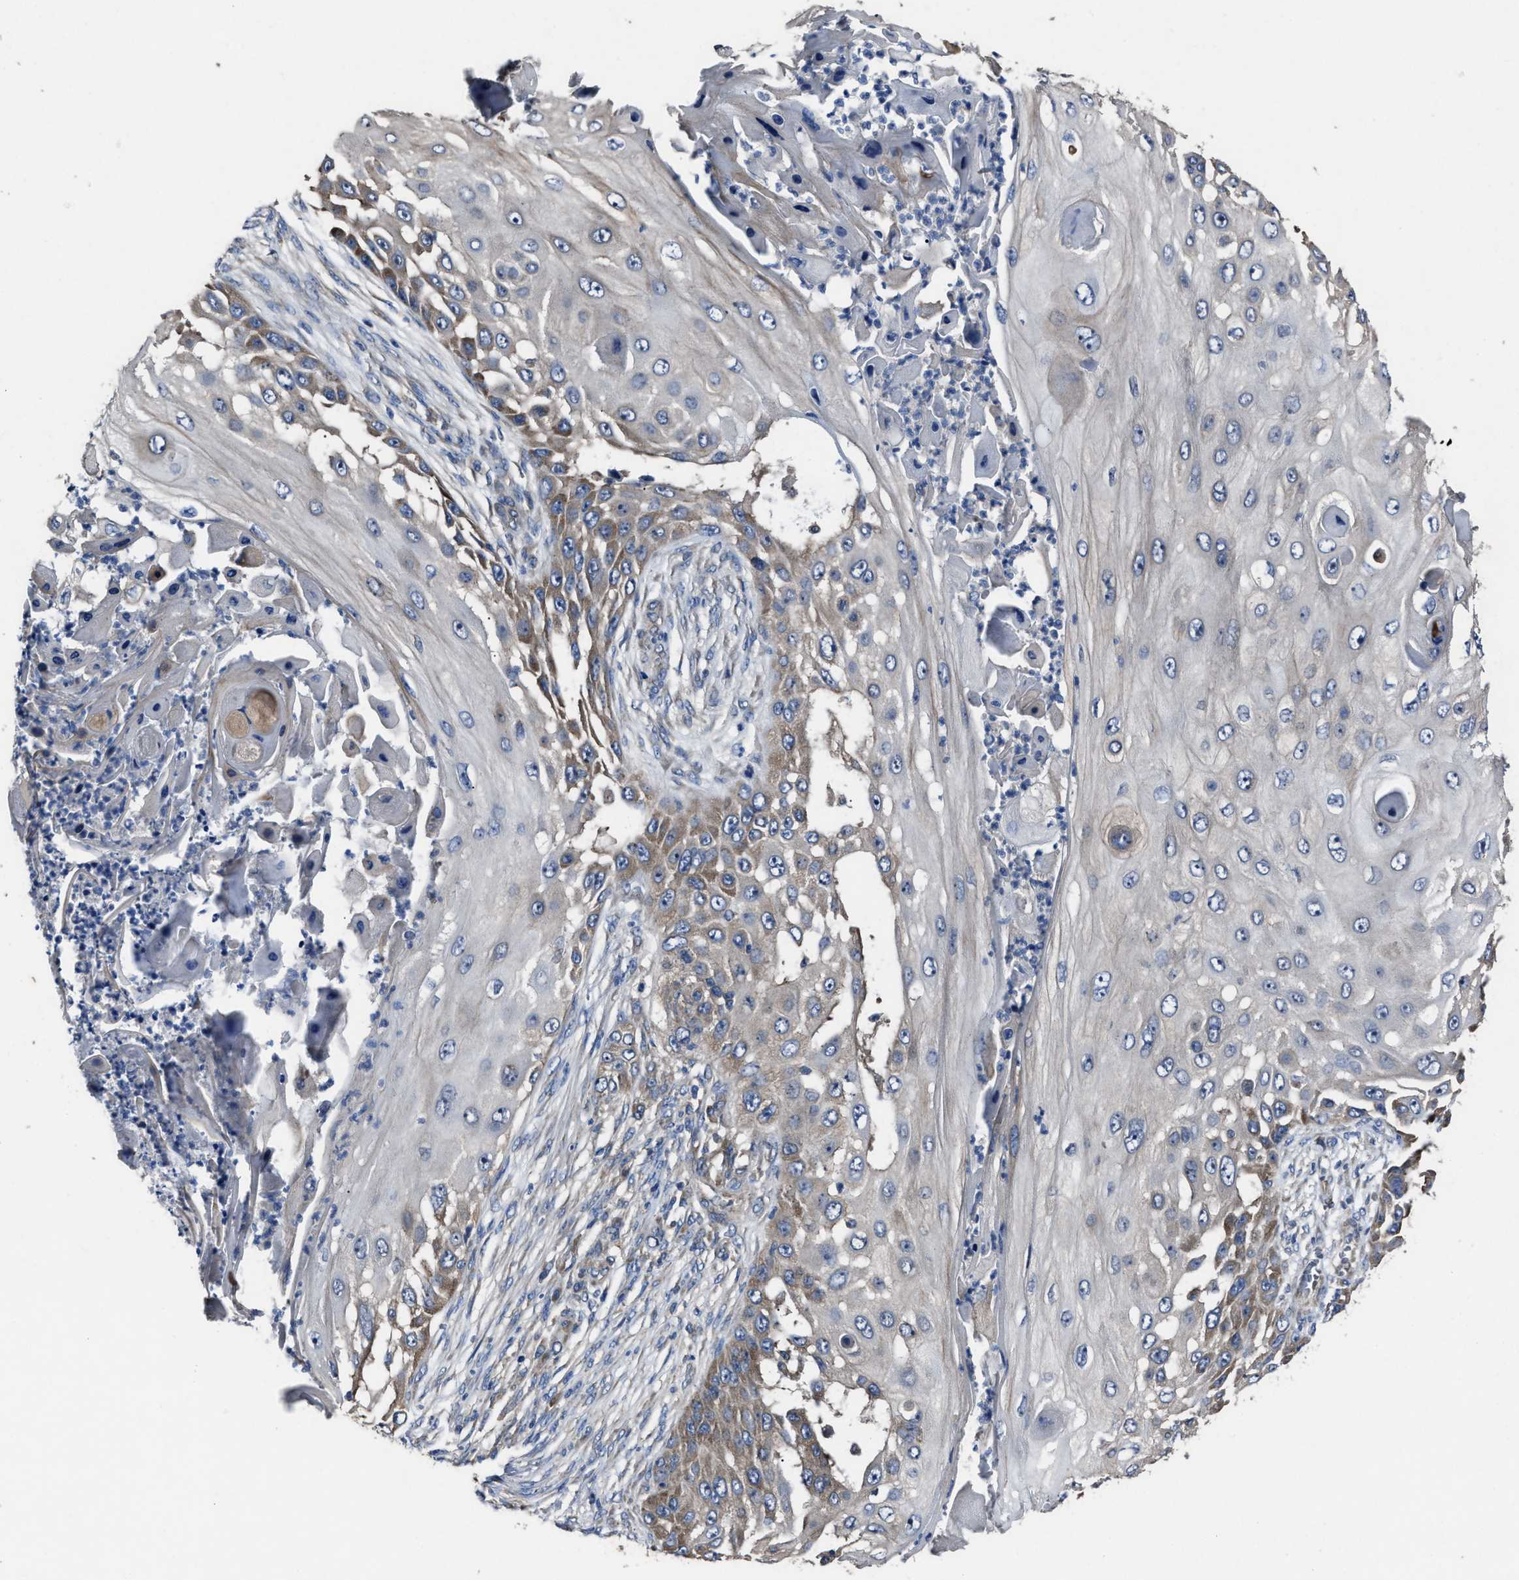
{"staining": {"intensity": "moderate", "quantity": "<25%", "location": "cytoplasmic/membranous"}, "tissue": "skin cancer", "cell_type": "Tumor cells", "image_type": "cancer", "snomed": [{"axis": "morphology", "description": "Squamous cell carcinoma, NOS"}, {"axis": "topography", "description": "Skin"}], "caption": "Immunohistochemistry (IHC) of human squamous cell carcinoma (skin) displays low levels of moderate cytoplasmic/membranous staining in about <25% of tumor cells. The protein is shown in brown color, while the nuclei are stained blue.", "gene": "UPF1", "patient": {"sex": "female", "age": 44}}